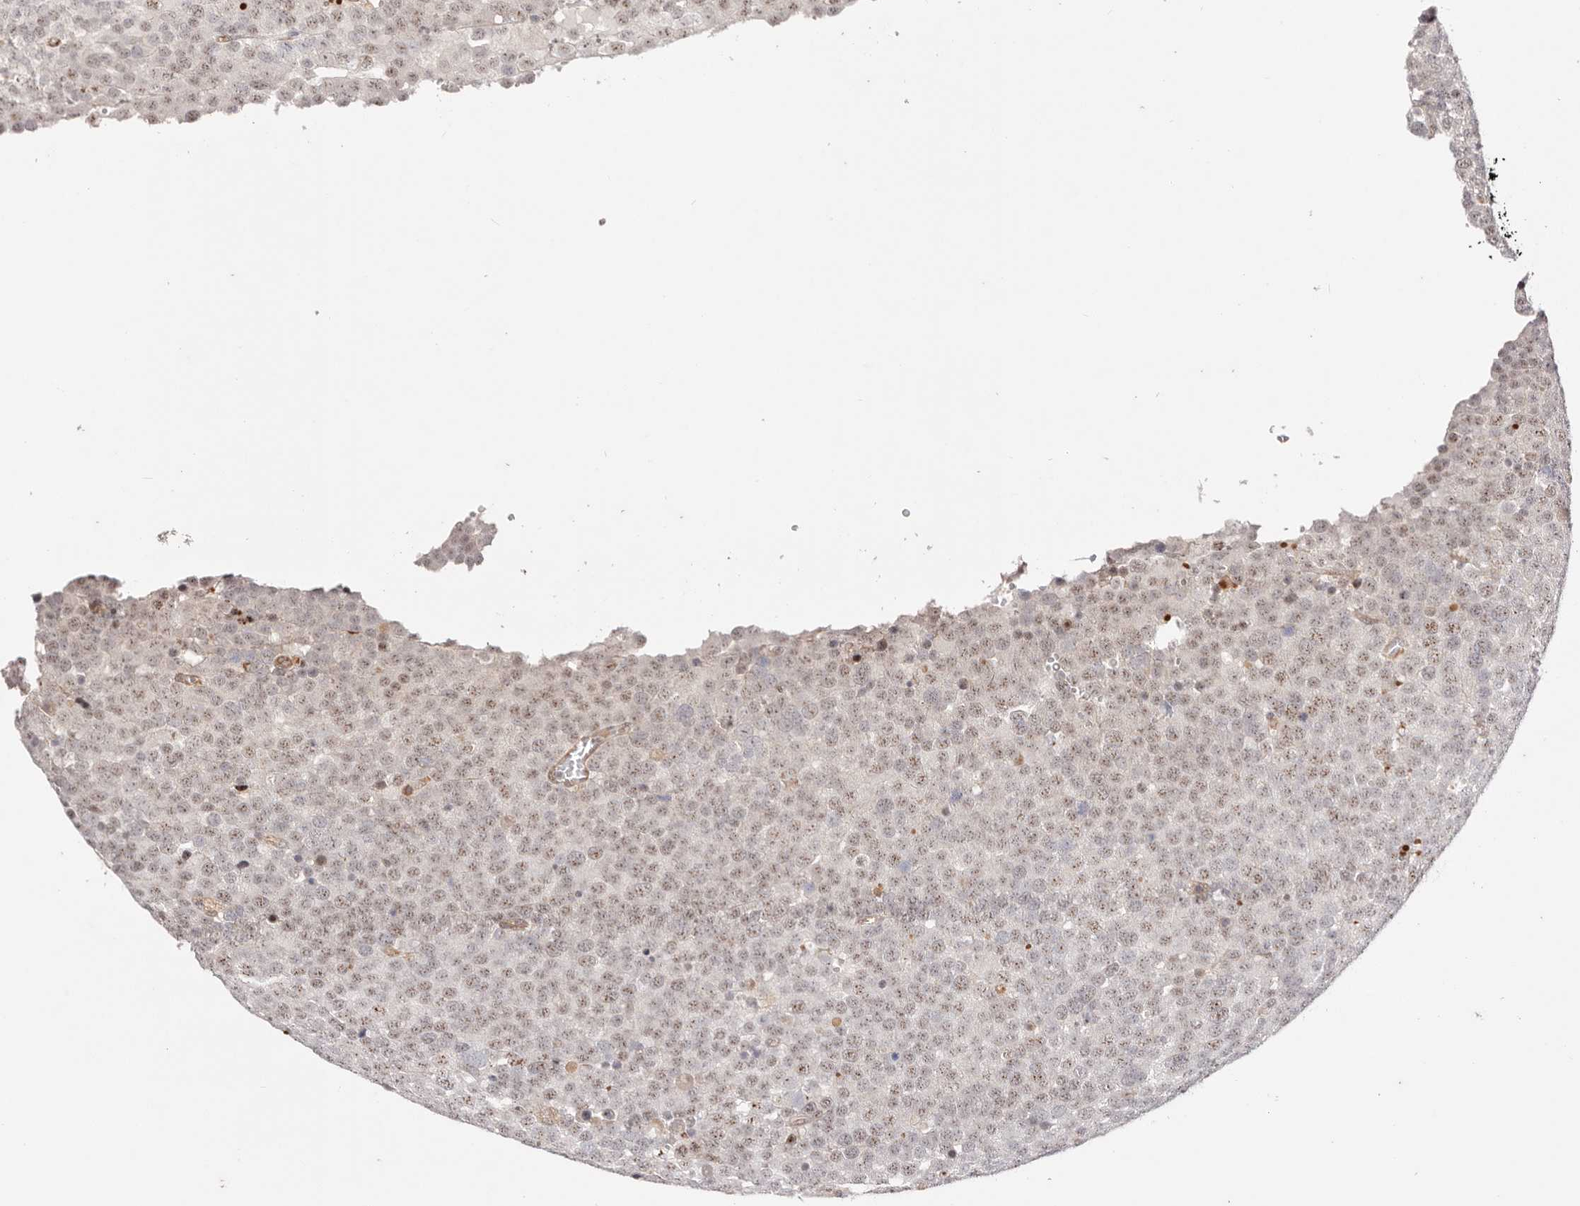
{"staining": {"intensity": "moderate", "quantity": ">75%", "location": "nuclear"}, "tissue": "testis cancer", "cell_type": "Tumor cells", "image_type": "cancer", "snomed": [{"axis": "morphology", "description": "Seminoma, NOS"}, {"axis": "topography", "description": "Testis"}], "caption": "Tumor cells reveal medium levels of moderate nuclear expression in approximately >75% of cells in human testis cancer.", "gene": "WRN", "patient": {"sex": "male", "age": 71}}